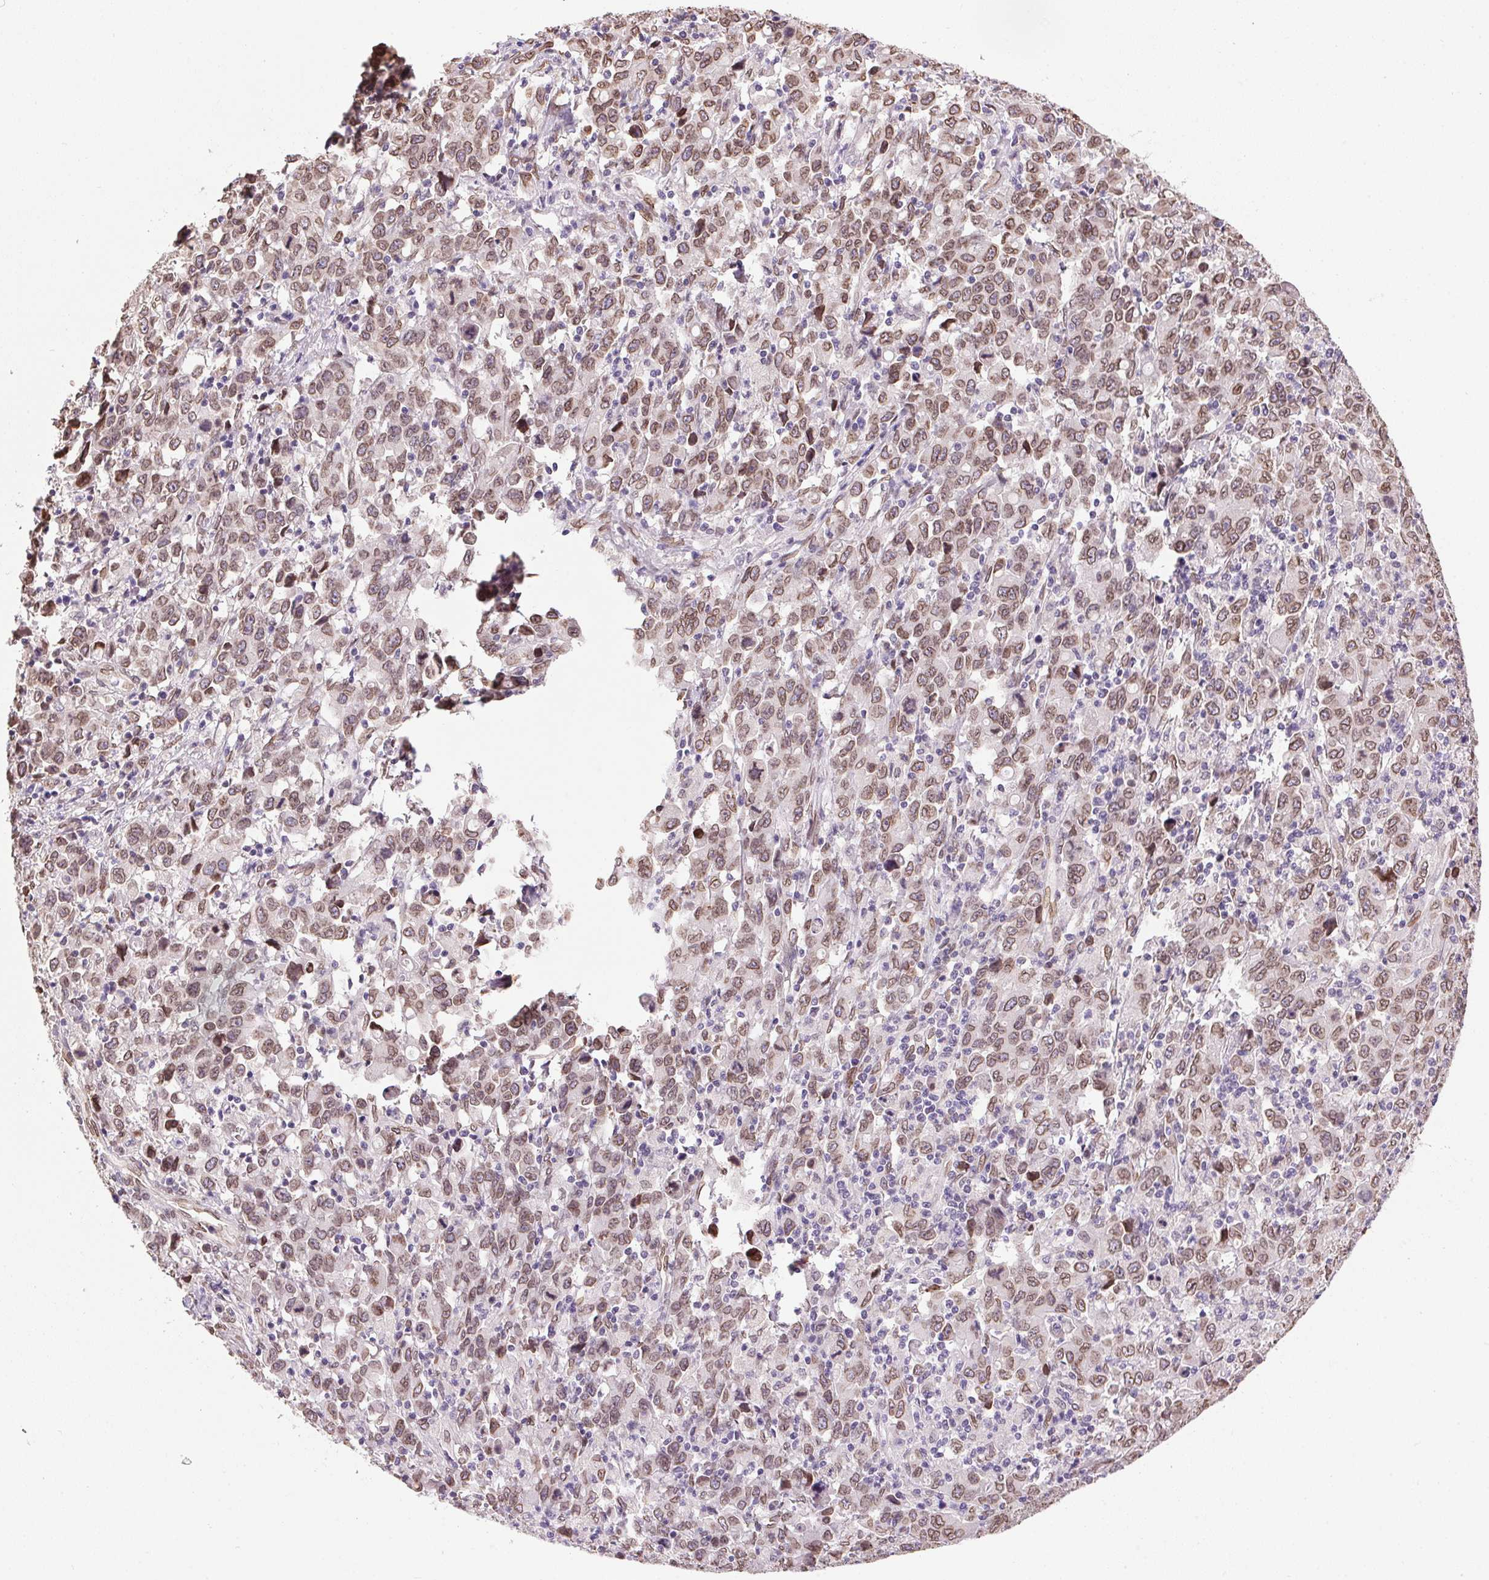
{"staining": {"intensity": "moderate", "quantity": "25%-75%", "location": "cytoplasmic/membranous,nuclear"}, "tissue": "stomach cancer", "cell_type": "Tumor cells", "image_type": "cancer", "snomed": [{"axis": "morphology", "description": "Adenocarcinoma, NOS"}, {"axis": "topography", "description": "Stomach, upper"}], "caption": "Immunohistochemistry (IHC) photomicrograph of neoplastic tissue: human stomach cancer stained using immunohistochemistry (IHC) reveals medium levels of moderate protein expression localized specifically in the cytoplasmic/membranous and nuclear of tumor cells, appearing as a cytoplasmic/membranous and nuclear brown color.", "gene": "TMEM175", "patient": {"sex": "male", "age": 69}}